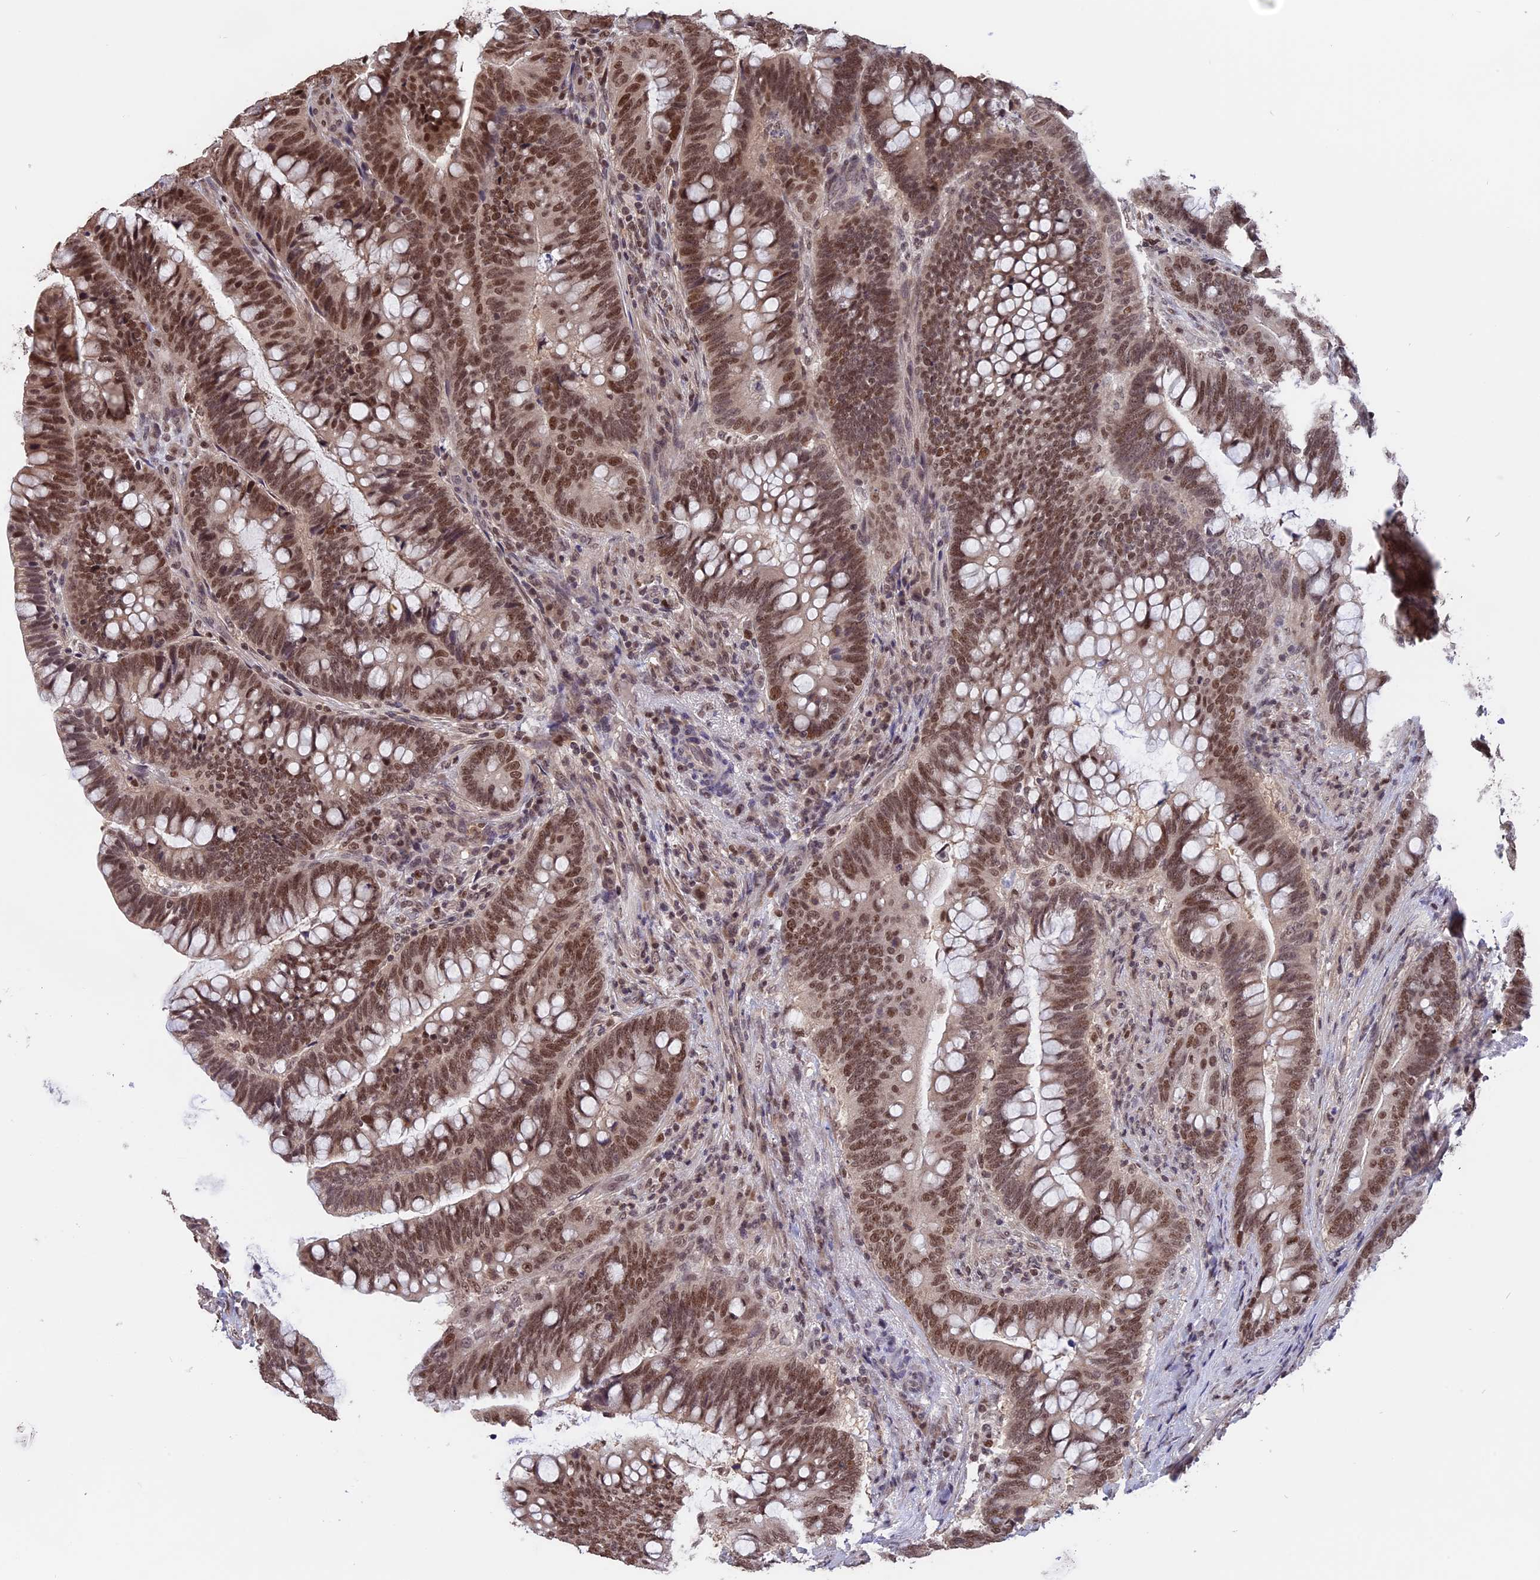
{"staining": {"intensity": "moderate", "quantity": ">75%", "location": "nuclear"}, "tissue": "colorectal cancer", "cell_type": "Tumor cells", "image_type": "cancer", "snomed": [{"axis": "morphology", "description": "Adenocarcinoma, NOS"}, {"axis": "topography", "description": "Colon"}], "caption": "Colorectal cancer stained with a protein marker displays moderate staining in tumor cells.", "gene": "RFC5", "patient": {"sex": "female", "age": 66}}